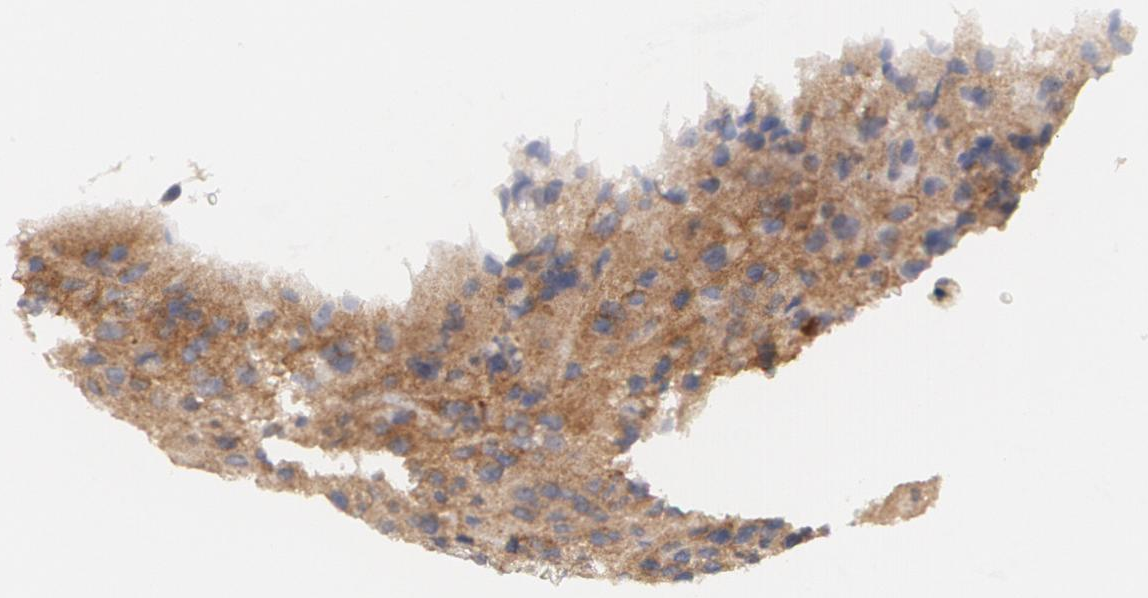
{"staining": {"intensity": "strong", "quantity": ">75%", "location": "cytoplasmic/membranous"}, "tissue": "glioma", "cell_type": "Tumor cells", "image_type": "cancer", "snomed": [{"axis": "morphology", "description": "Glioma, malignant, High grade"}, {"axis": "topography", "description": "Brain"}], "caption": "IHC micrograph of human glioma stained for a protein (brown), which demonstrates high levels of strong cytoplasmic/membranous positivity in about >75% of tumor cells.", "gene": "CASK", "patient": {"sex": "male", "age": 69}}